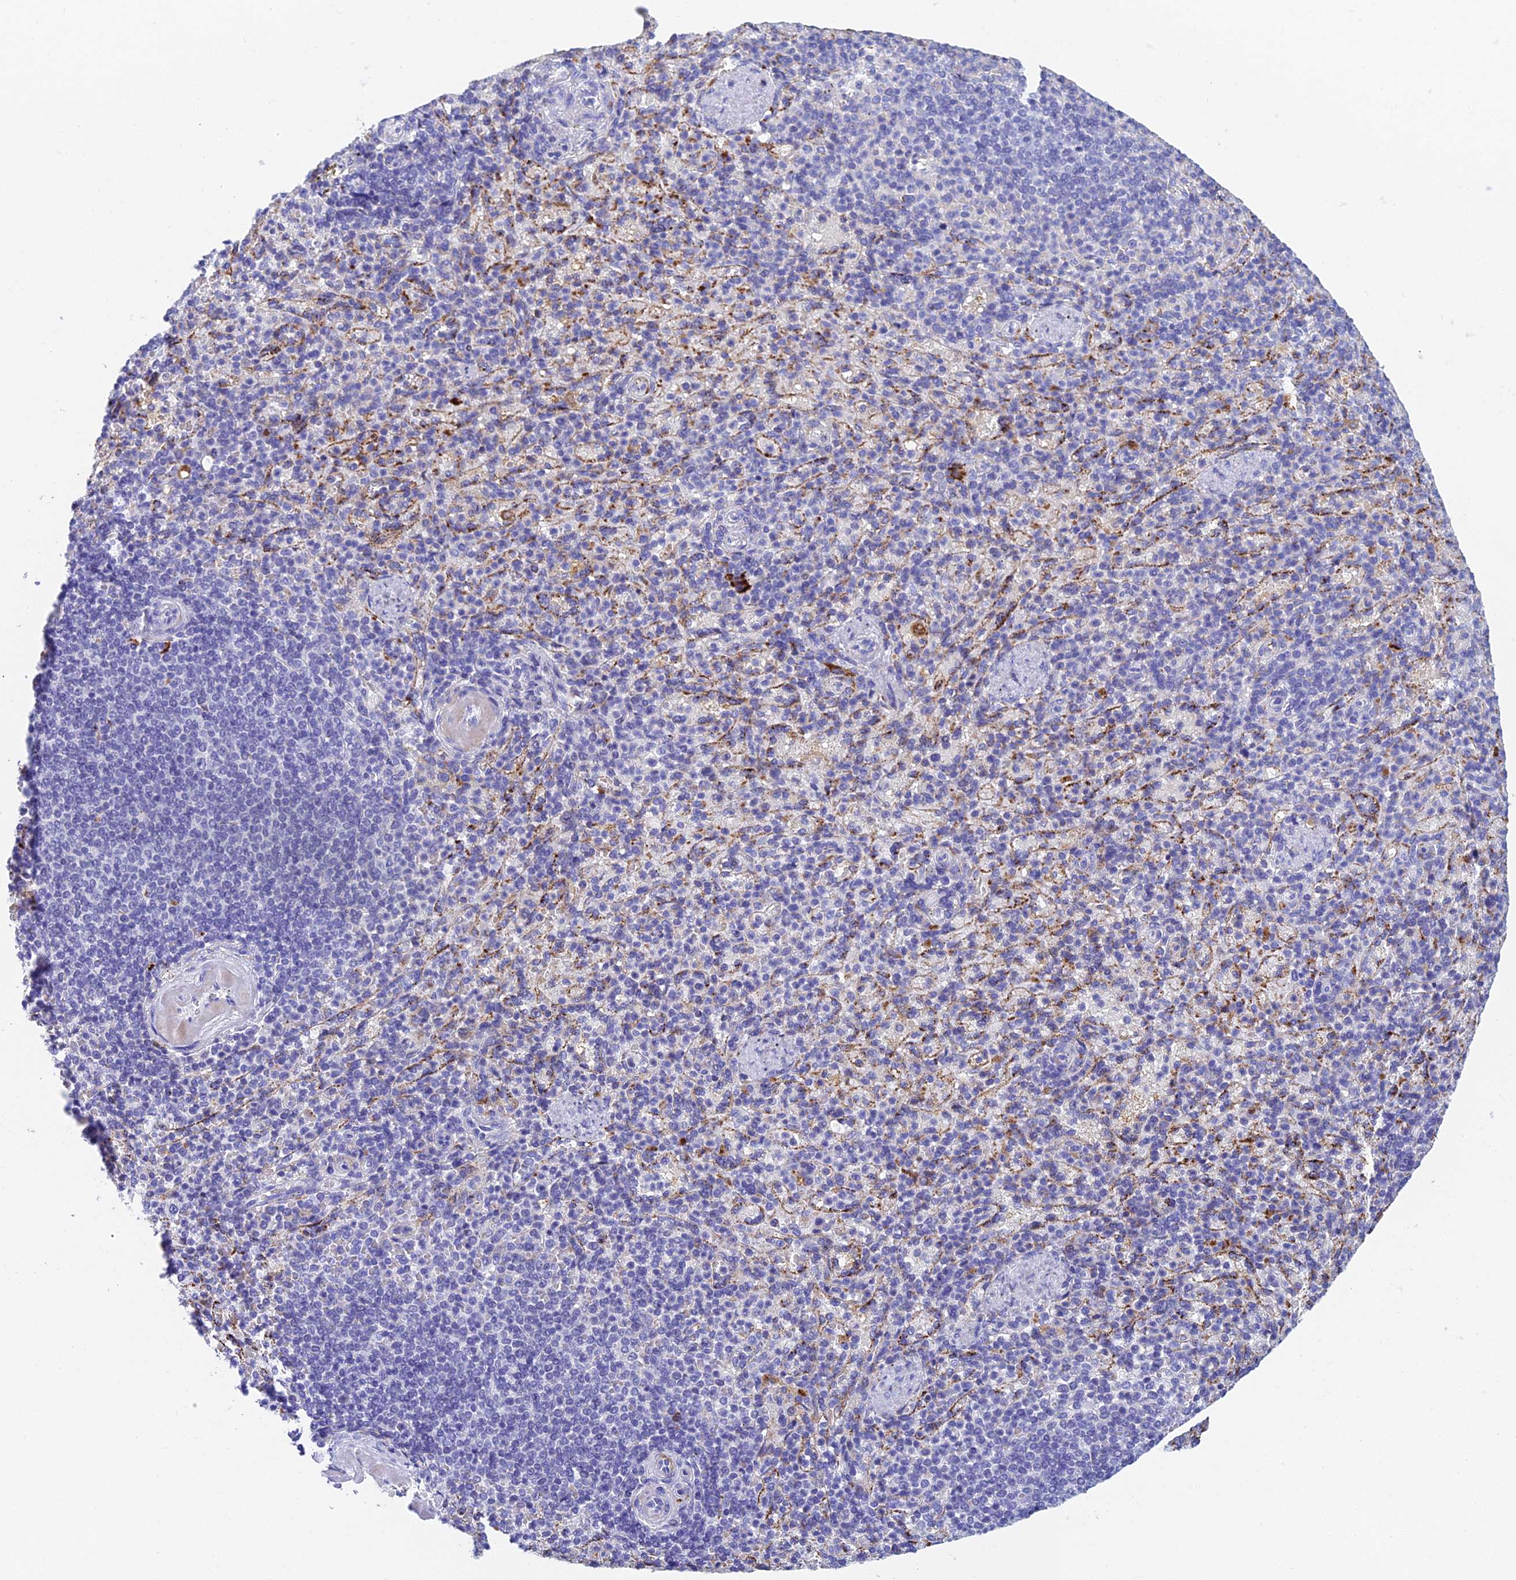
{"staining": {"intensity": "negative", "quantity": "none", "location": "none"}, "tissue": "spleen", "cell_type": "Cells in red pulp", "image_type": "normal", "snomed": [{"axis": "morphology", "description": "Normal tissue, NOS"}, {"axis": "topography", "description": "Spleen"}], "caption": "The immunohistochemistry image has no significant expression in cells in red pulp of spleen.", "gene": "ADAMTS13", "patient": {"sex": "female", "age": 74}}